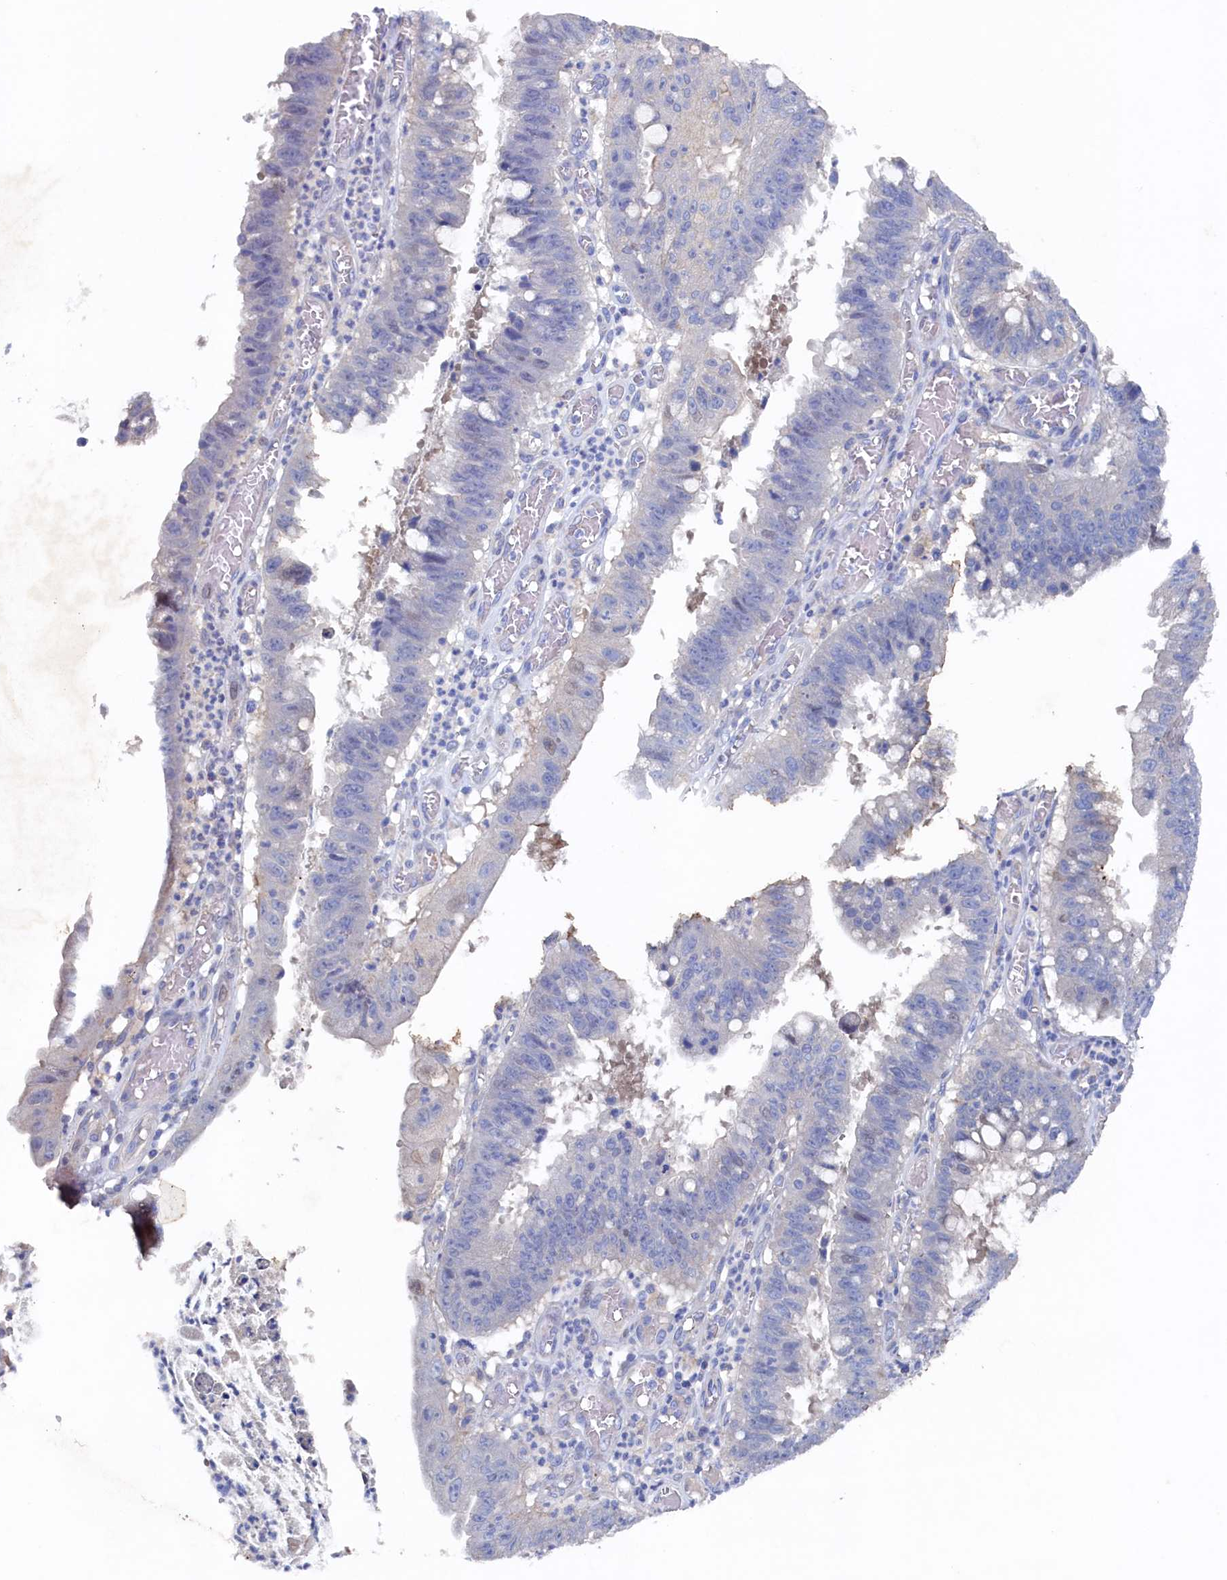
{"staining": {"intensity": "negative", "quantity": "none", "location": "none"}, "tissue": "stomach cancer", "cell_type": "Tumor cells", "image_type": "cancer", "snomed": [{"axis": "morphology", "description": "Adenocarcinoma, NOS"}, {"axis": "topography", "description": "Stomach"}], "caption": "The histopathology image shows no staining of tumor cells in stomach cancer.", "gene": "CBLIF", "patient": {"sex": "male", "age": 59}}